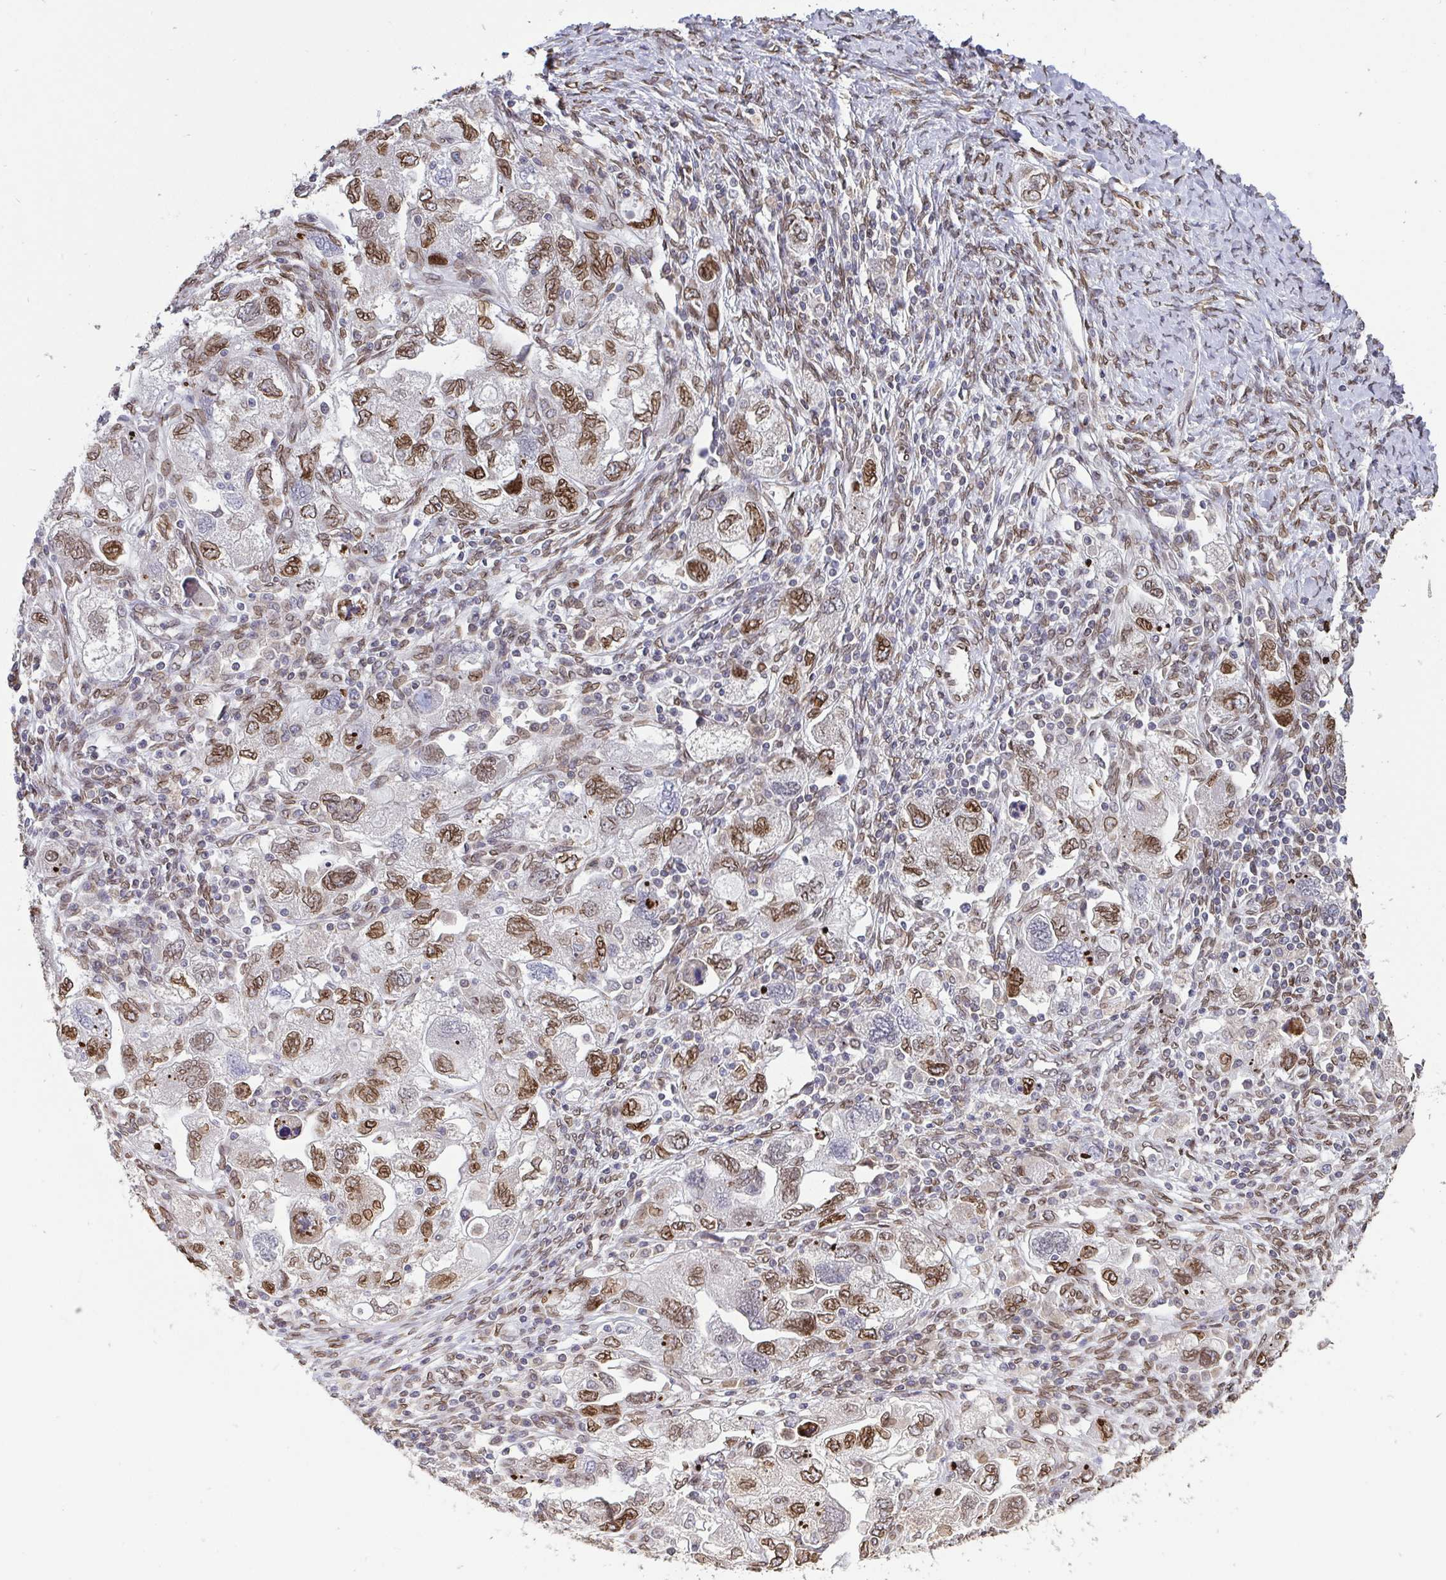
{"staining": {"intensity": "moderate", "quantity": ">75%", "location": "cytoplasmic/membranous,nuclear"}, "tissue": "ovarian cancer", "cell_type": "Tumor cells", "image_type": "cancer", "snomed": [{"axis": "morphology", "description": "Carcinoma, NOS"}, {"axis": "morphology", "description": "Cystadenocarcinoma, serous, NOS"}, {"axis": "topography", "description": "Ovary"}], "caption": "Immunohistochemical staining of human ovarian cancer displays moderate cytoplasmic/membranous and nuclear protein expression in about >75% of tumor cells. Nuclei are stained in blue.", "gene": "EMD", "patient": {"sex": "female", "age": 69}}